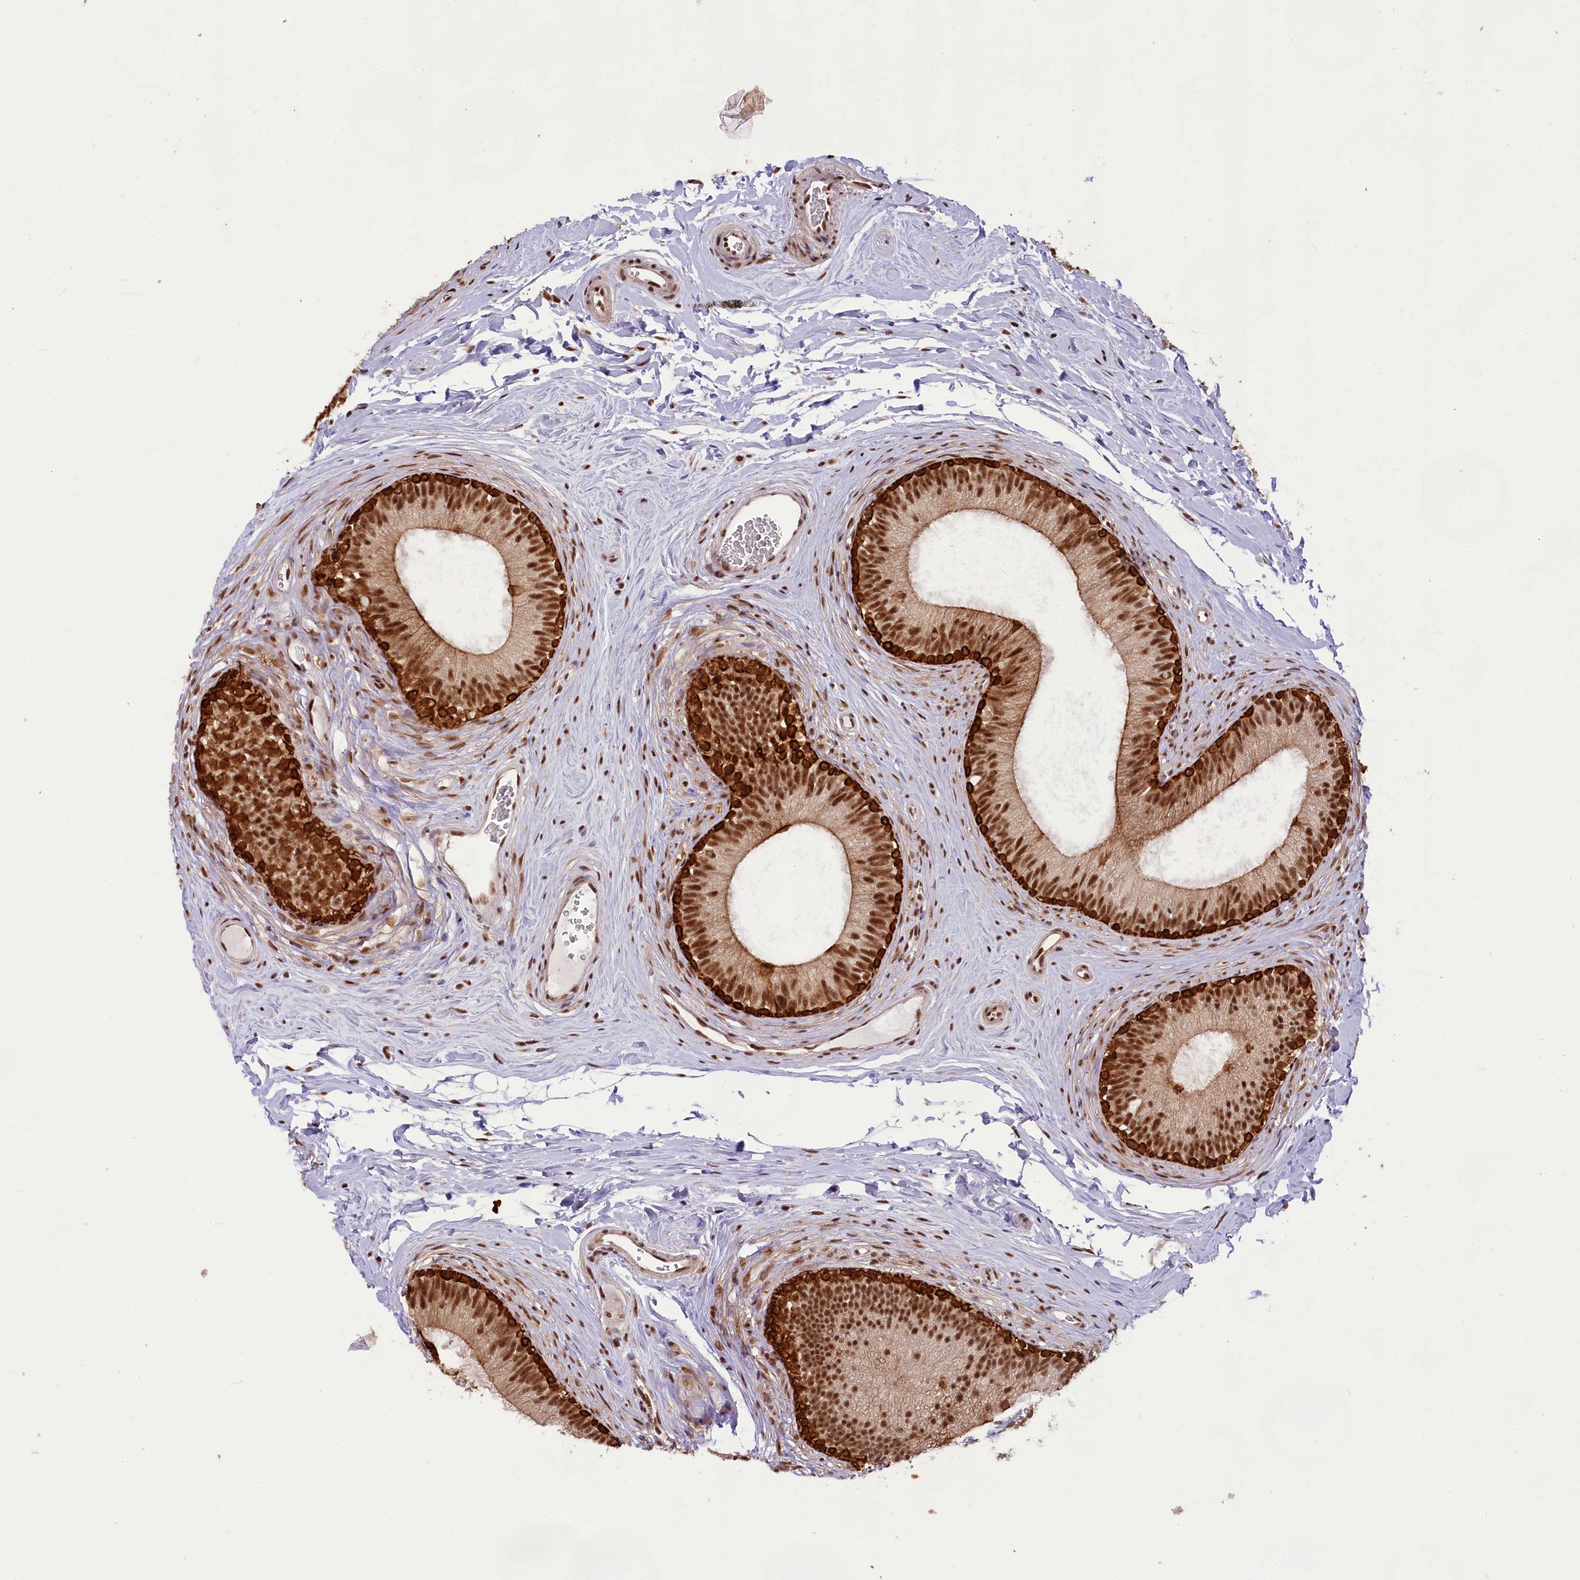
{"staining": {"intensity": "strong", "quantity": ">75%", "location": "cytoplasmic/membranous,nuclear"}, "tissue": "epididymis", "cell_type": "Glandular cells", "image_type": "normal", "snomed": [{"axis": "morphology", "description": "Normal tissue, NOS"}, {"axis": "topography", "description": "Epididymis"}], "caption": "A high-resolution histopathology image shows IHC staining of normal epididymis, which displays strong cytoplasmic/membranous,nuclear staining in about >75% of glandular cells.", "gene": "CARD8", "patient": {"sex": "male", "age": 33}}